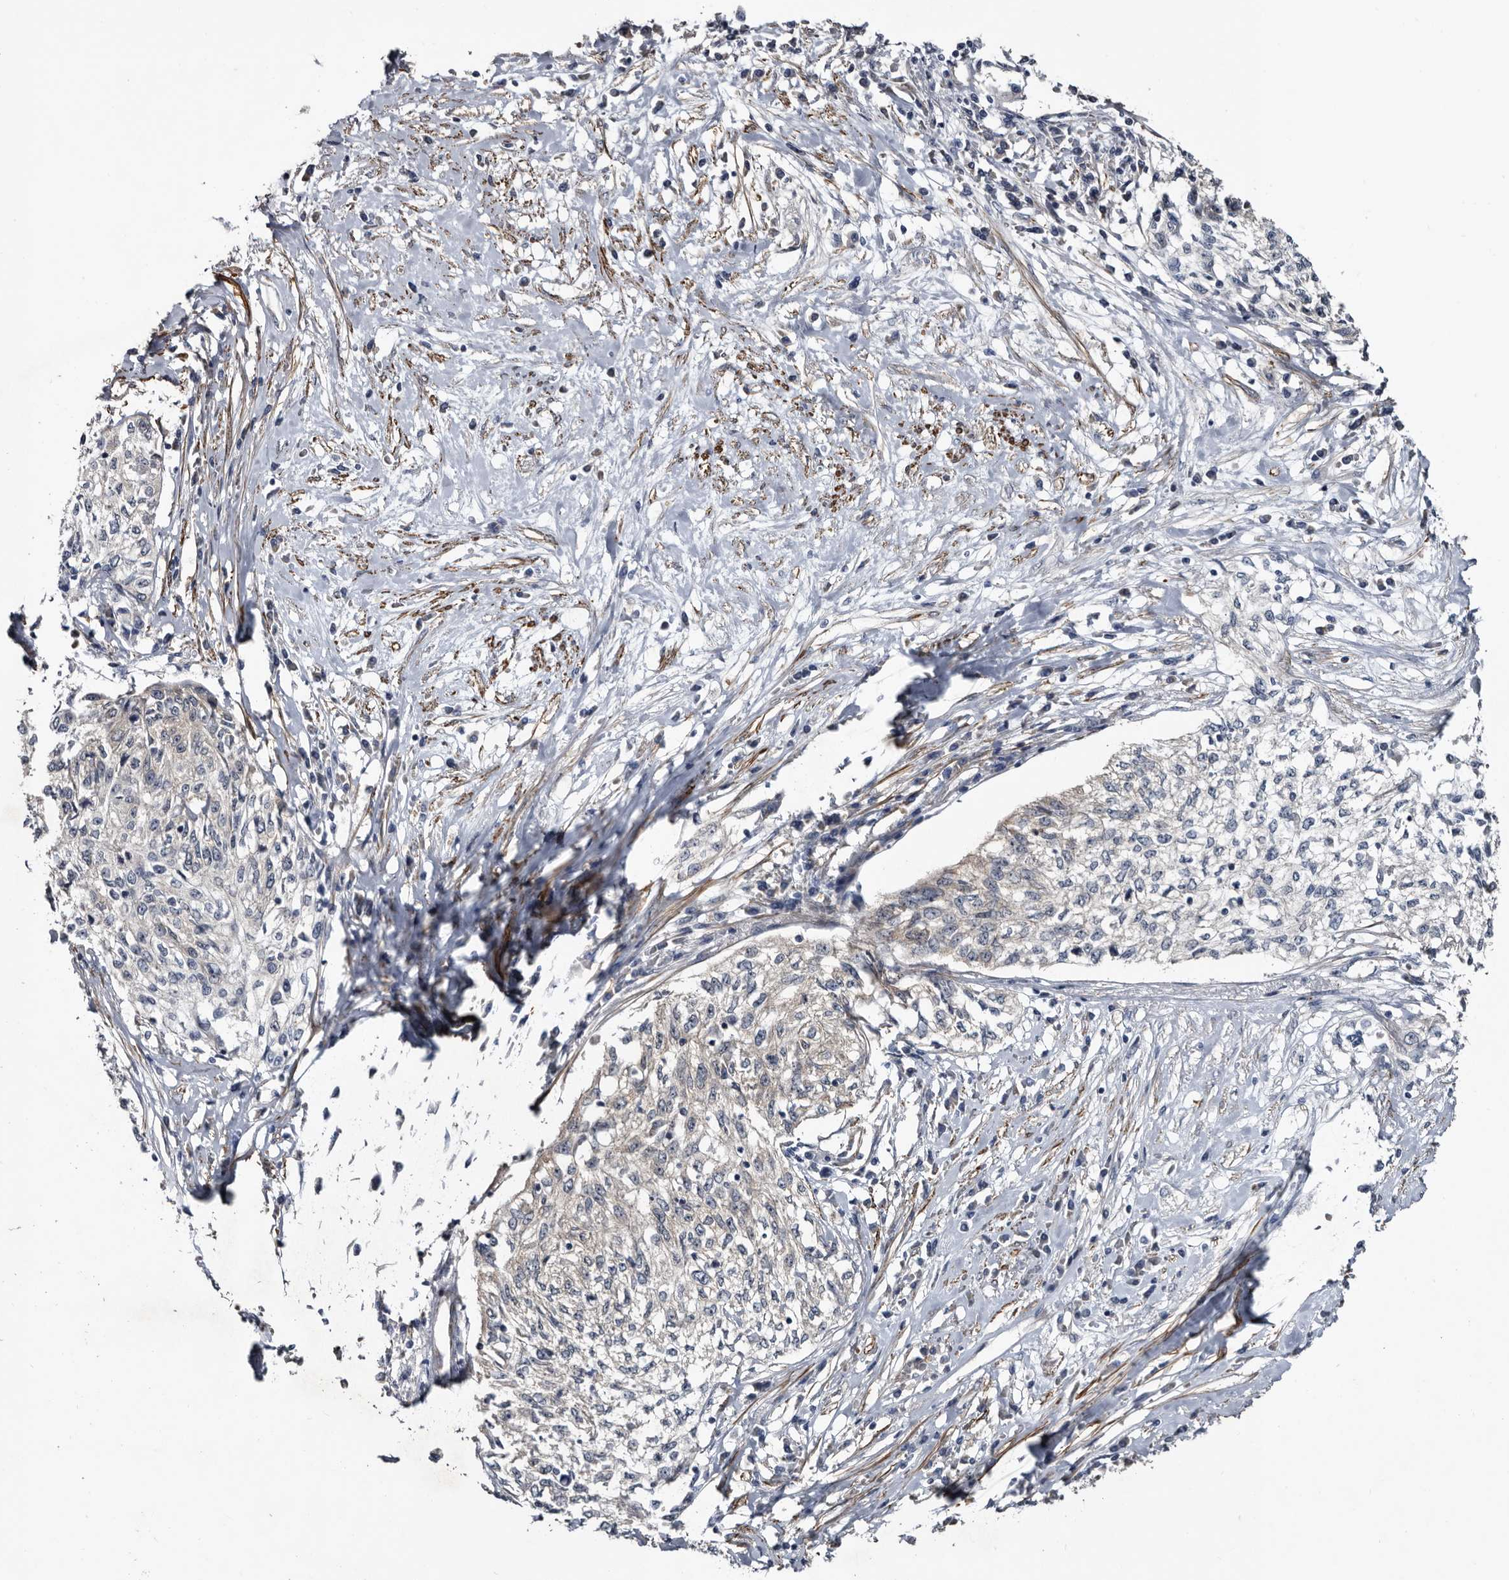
{"staining": {"intensity": "negative", "quantity": "none", "location": "none"}, "tissue": "cervical cancer", "cell_type": "Tumor cells", "image_type": "cancer", "snomed": [{"axis": "morphology", "description": "Squamous cell carcinoma, NOS"}, {"axis": "topography", "description": "Cervix"}], "caption": "There is no significant expression in tumor cells of squamous cell carcinoma (cervical).", "gene": "IARS1", "patient": {"sex": "female", "age": 57}}